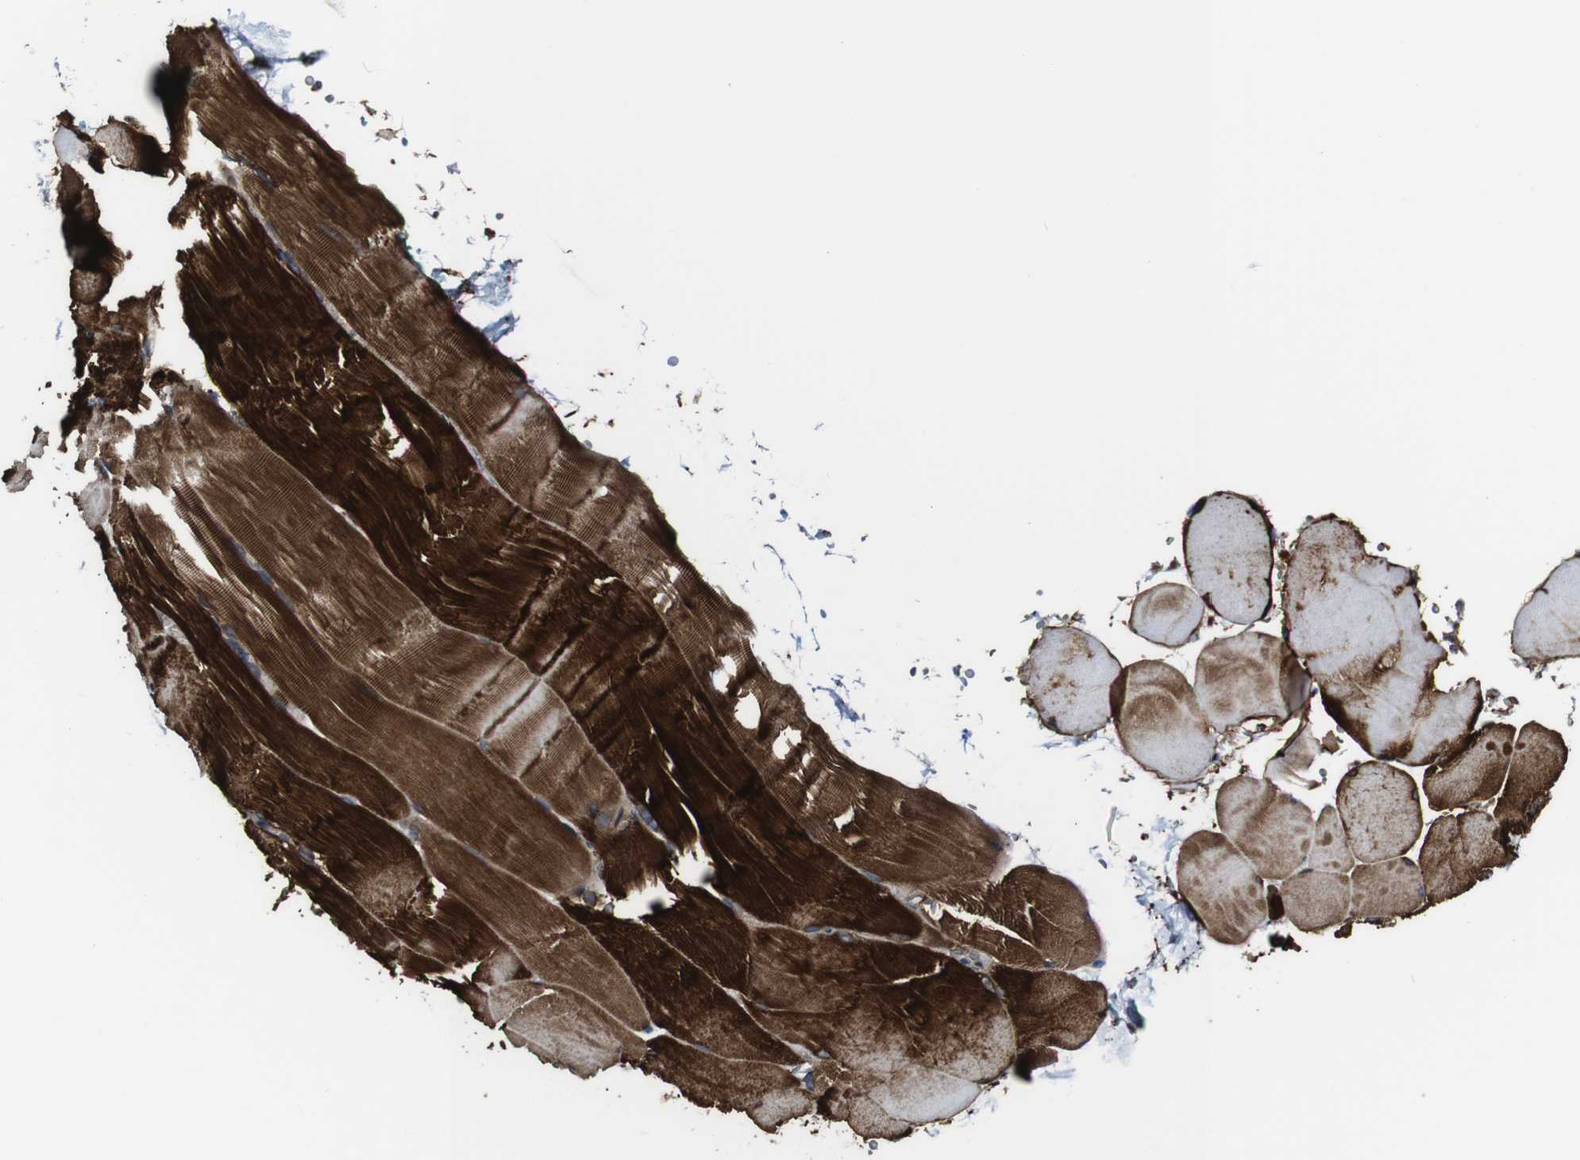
{"staining": {"intensity": "strong", "quantity": ">75%", "location": "cytoplasmic/membranous"}, "tissue": "skeletal muscle", "cell_type": "Myocytes", "image_type": "normal", "snomed": [{"axis": "morphology", "description": "Normal tissue, NOS"}, {"axis": "topography", "description": "Skin"}, {"axis": "topography", "description": "Skeletal muscle"}], "caption": "Immunohistochemical staining of normal human skeletal muscle demonstrates high levels of strong cytoplasmic/membranous positivity in approximately >75% of myocytes.", "gene": "TNIK", "patient": {"sex": "male", "age": 83}}